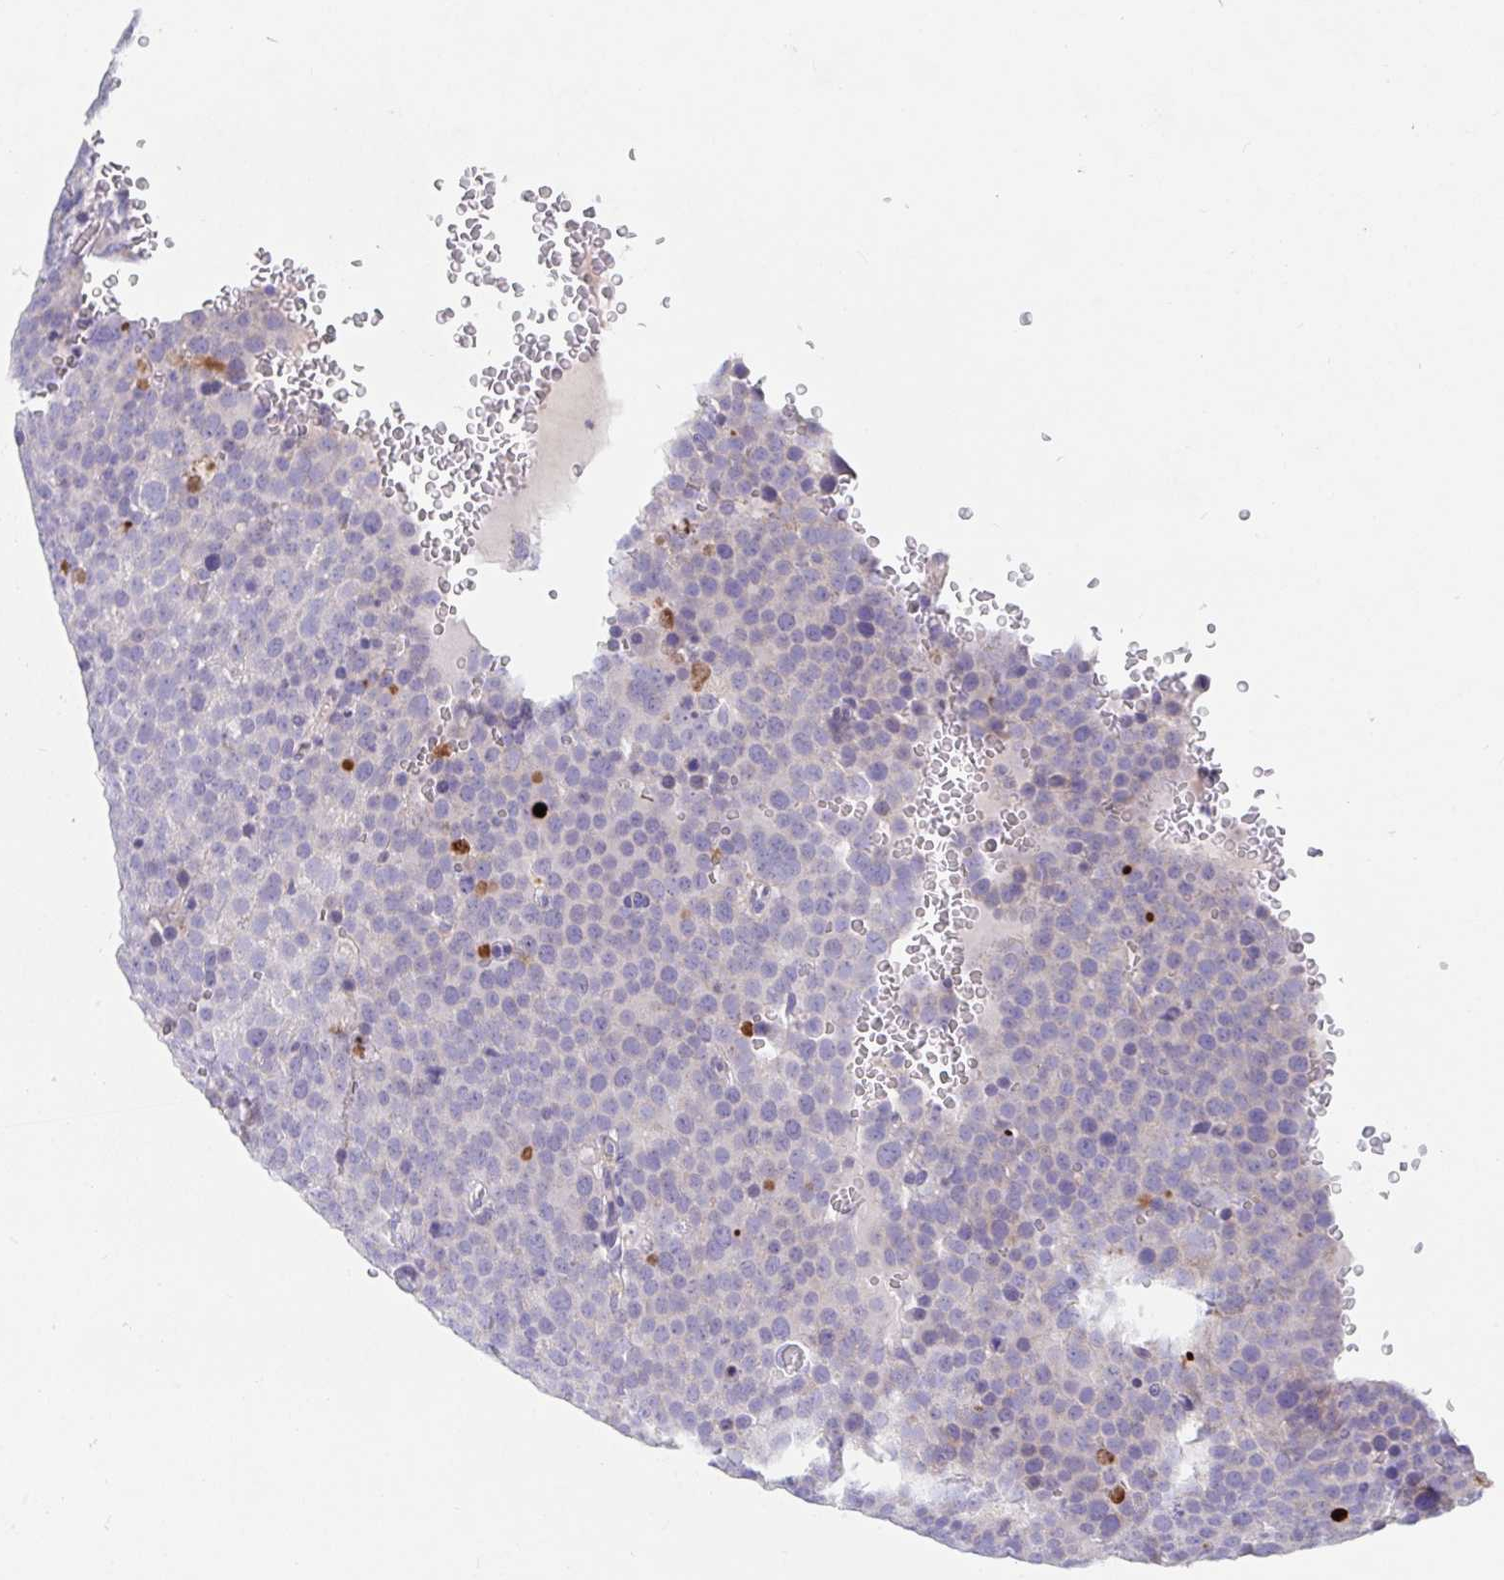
{"staining": {"intensity": "negative", "quantity": "none", "location": "none"}, "tissue": "testis cancer", "cell_type": "Tumor cells", "image_type": "cancer", "snomed": [{"axis": "morphology", "description": "Seminoma, NOS"}, {"axis": "topography", "description": "Testis"}], "caption": "Micrograph shows no significant protein staining in tumor cells of testis seminoma. (DAB IHC with hematoxylin counter stain).", "gene": "ZNF561", "patient": {"sex": "male", "age": 71}}